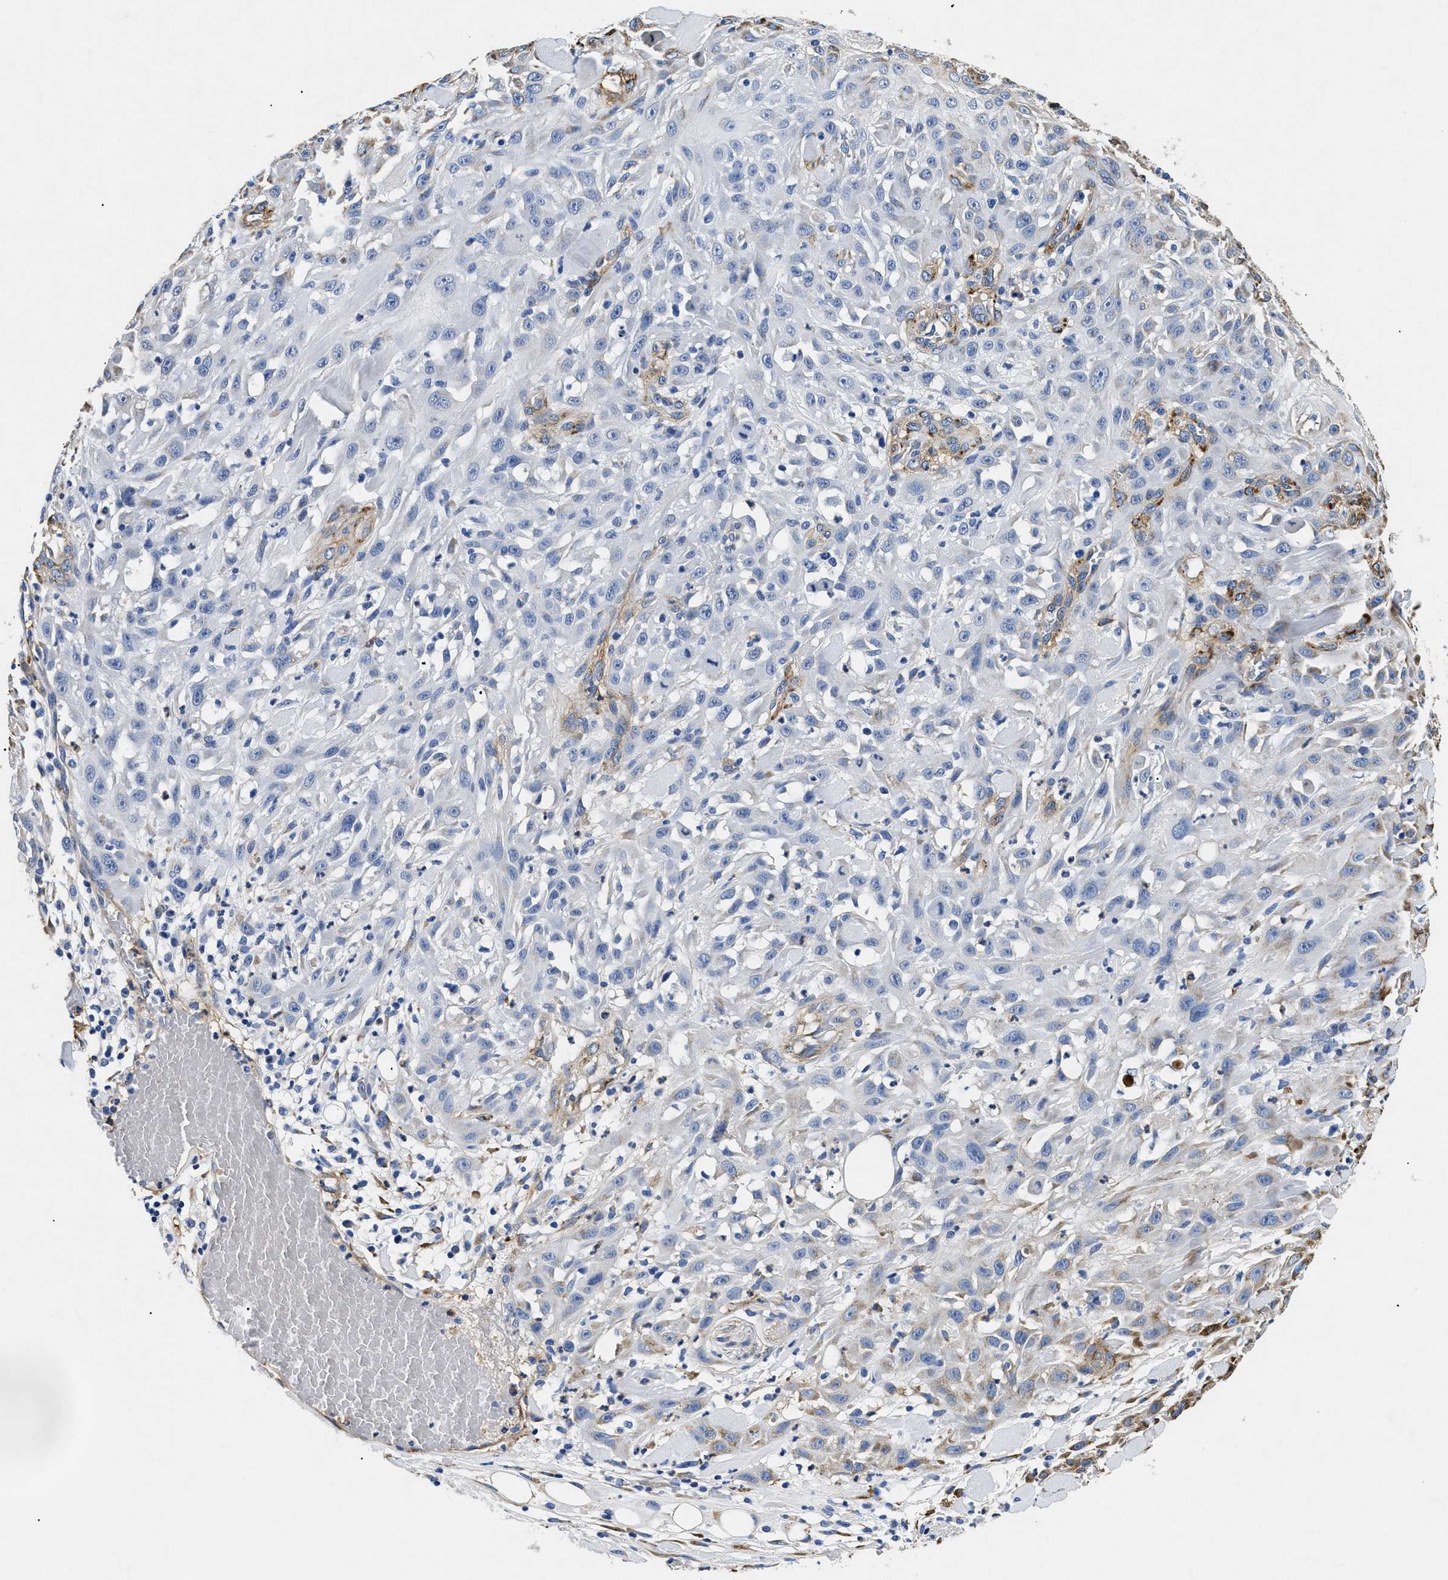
{"staining": {"intensity": "weak", "quantity": "<25%", "location": "cytoplasmic/membranous"}, "tissue": "skin cancer", "cell_type": "Tumor cells", "image_type": "cancer", "snomed": [{"axis": "morphology", "description": "Squamous cell carcinoma, NOS"}, {"axis": "topography", "description": "Skin"}], "caption": "High power microscopy image of an immunohistochemistry (IHC) image of skin squamous cell carcinoma, revealing no significant staining in tumor cells. The staining is performed using DAB (3,3'-diaminobenzidine) brown chromogen with nuclei counter-stained in using hematoxylin.", "gene": "LAMA3", "patient": {"sex": "male", "age": 75}}